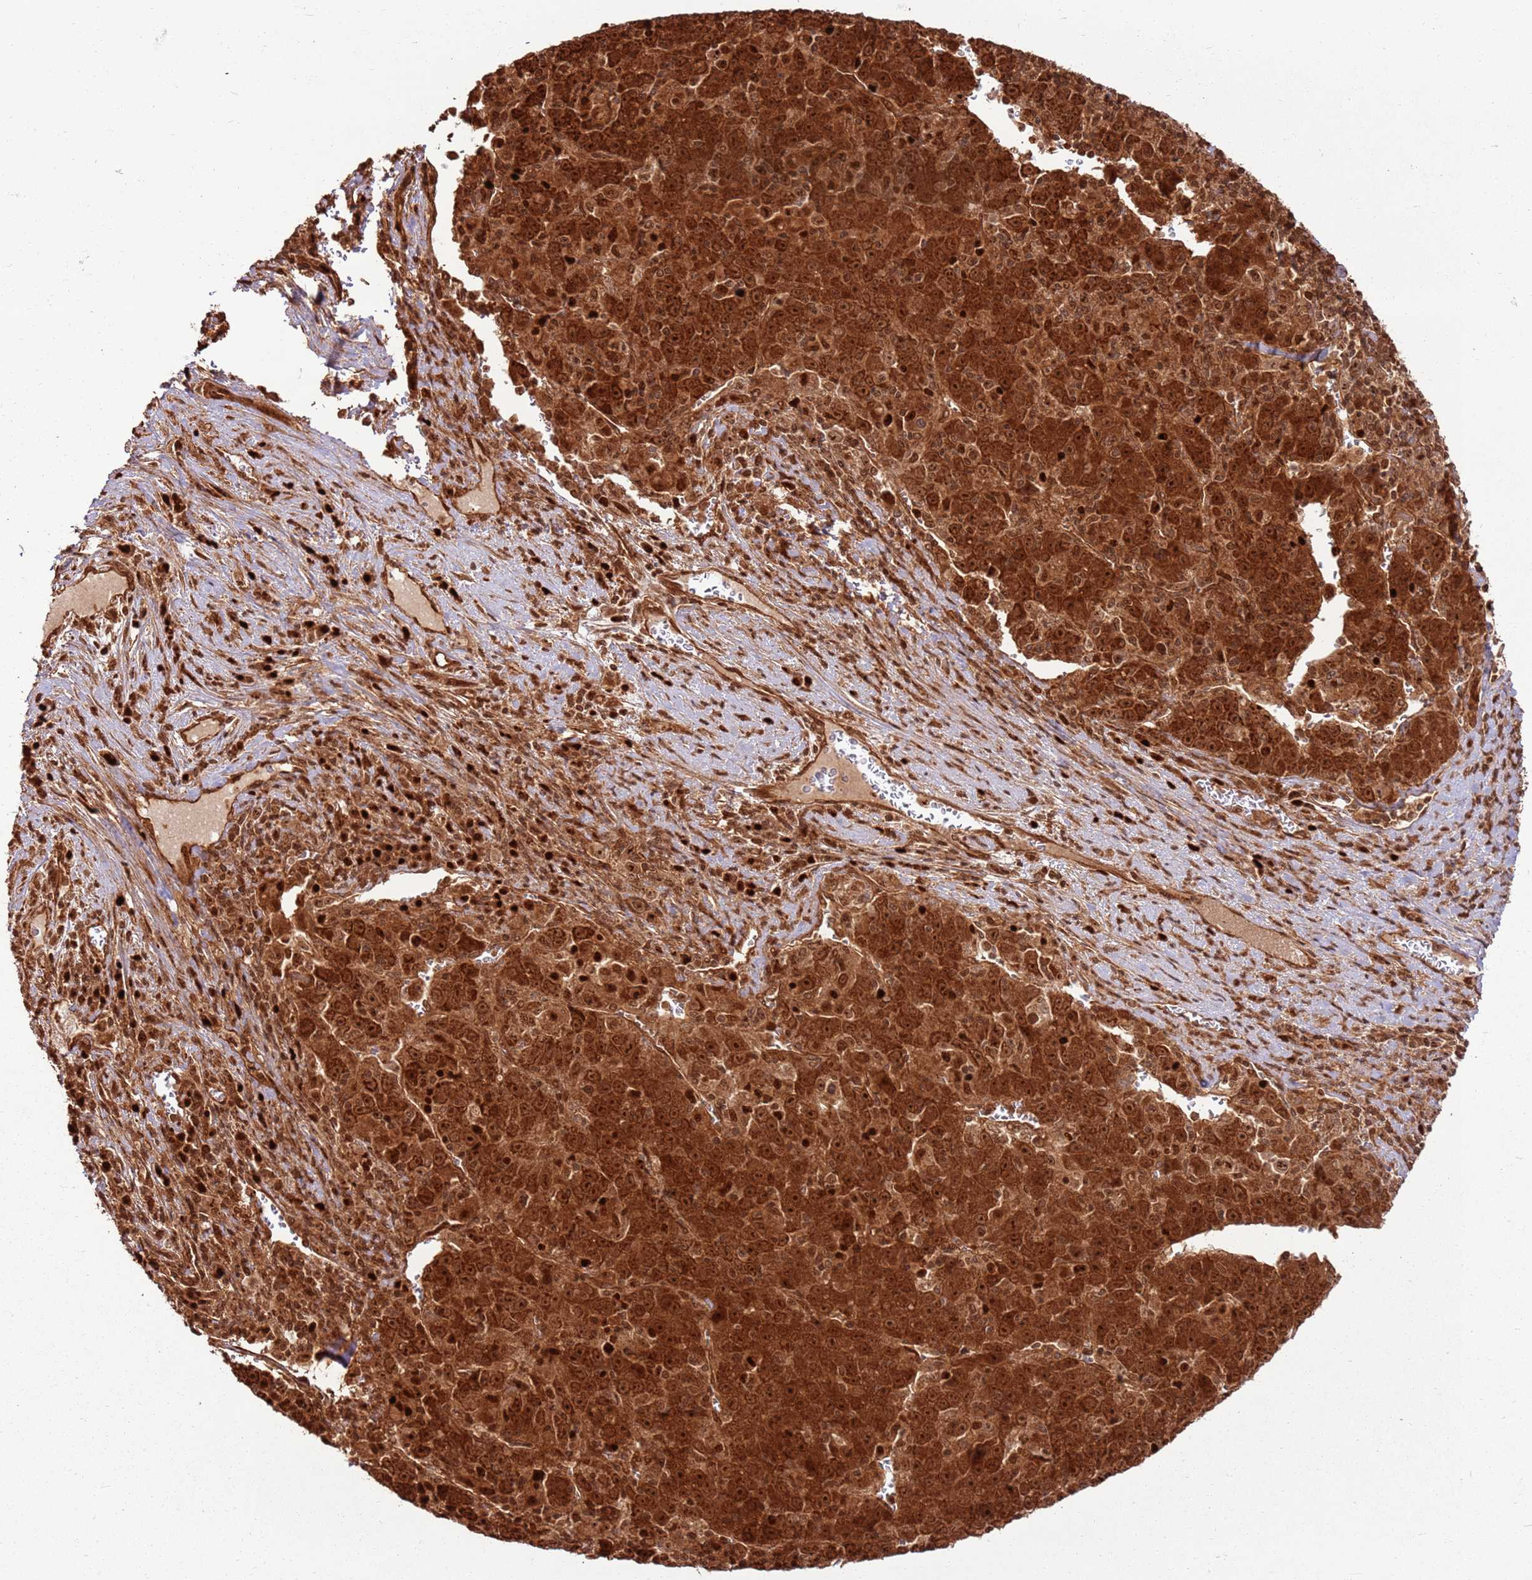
{"staining": {"intensity": "strong", "quantity": ">75%", "location": "cytoplasmic/membranous,nuclear"}, "tissue": "liver cancer", "cell_type": "Tumor cells", "image_type": "cancer", "snomed": [{"axis": "morphology", "description": "Carcinoma, Hepatocellular, NOS"}, {"axis": "topography", "description": "Liver"}], "caption": "High-power microscopy captured an IHC image of liver cancer (hepatocellular carcinoma), revealing strong cytoplasmic/membranous and nuclear positivity in about >75% of tumor cells.", "gene": "TBC1D13", "patient": {"sex": "female", "age": 53}}